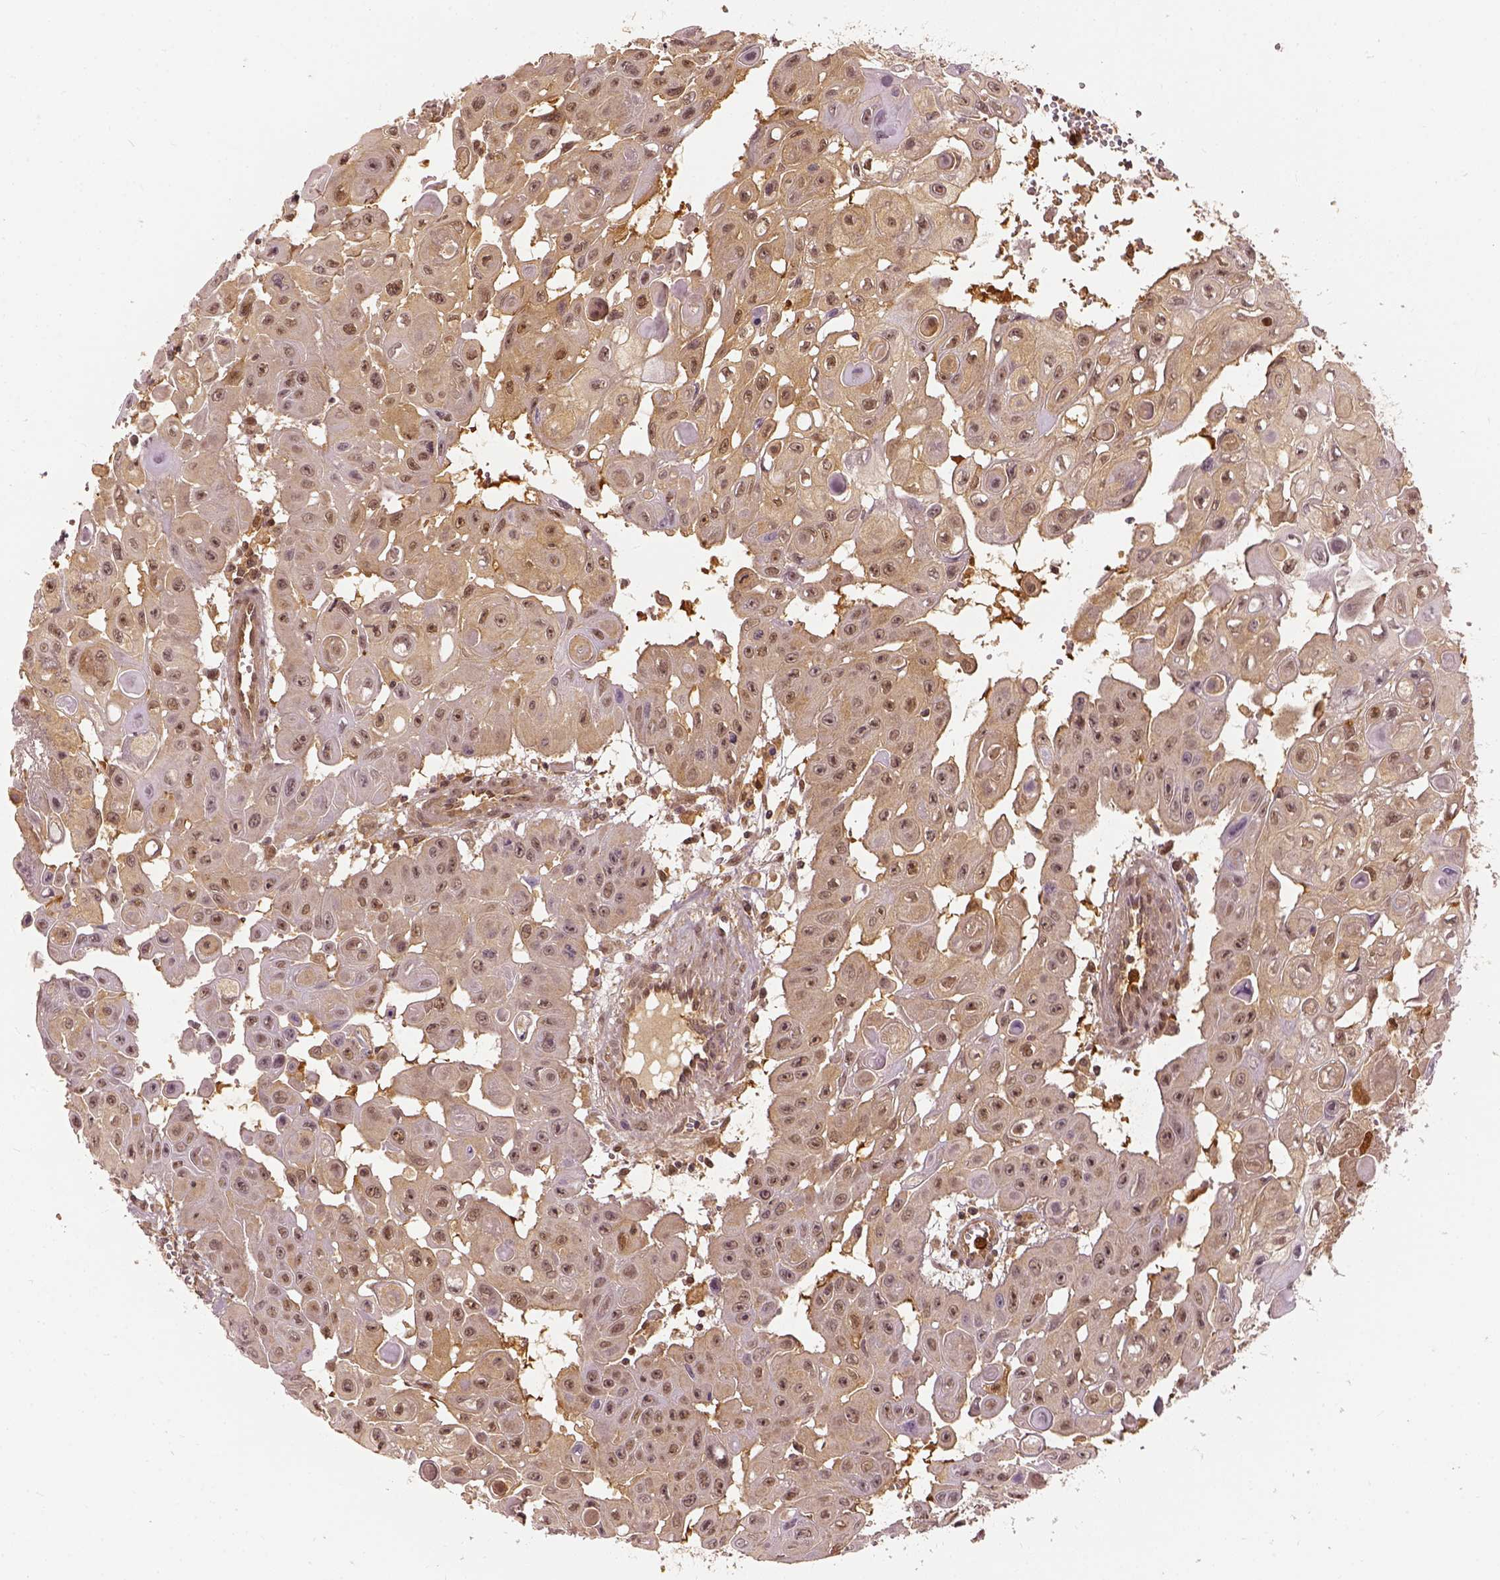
{"staining": {"intensity": "weak", "quantity": ">75%", "location": "cytoplasmic/membranous,nuclear"}, "tissue": "head and neck cancer", "cell_type": "Tumor cells", "image_type": "cancer", "snomed": [{"axis": "morphology", "description": "Adenocarcinoma, NOS"}, {"axis": "topography", "description": "Head-Neck"}], "caption": "Immunohistochemistry (IHC) histopathology image of neoplastic tissue: human adenocarcinoma (head and neck) stained using immunohistochemistry demonstrates low levels of weak protein expression localized specifically in the cytoplasmic/membranous and nuclear of tumor cells, appearing as a cytoplasmic/membranous and nuclear brown color.", "gene": "GPI", "patient": {"sex": "male", "age": 73}}